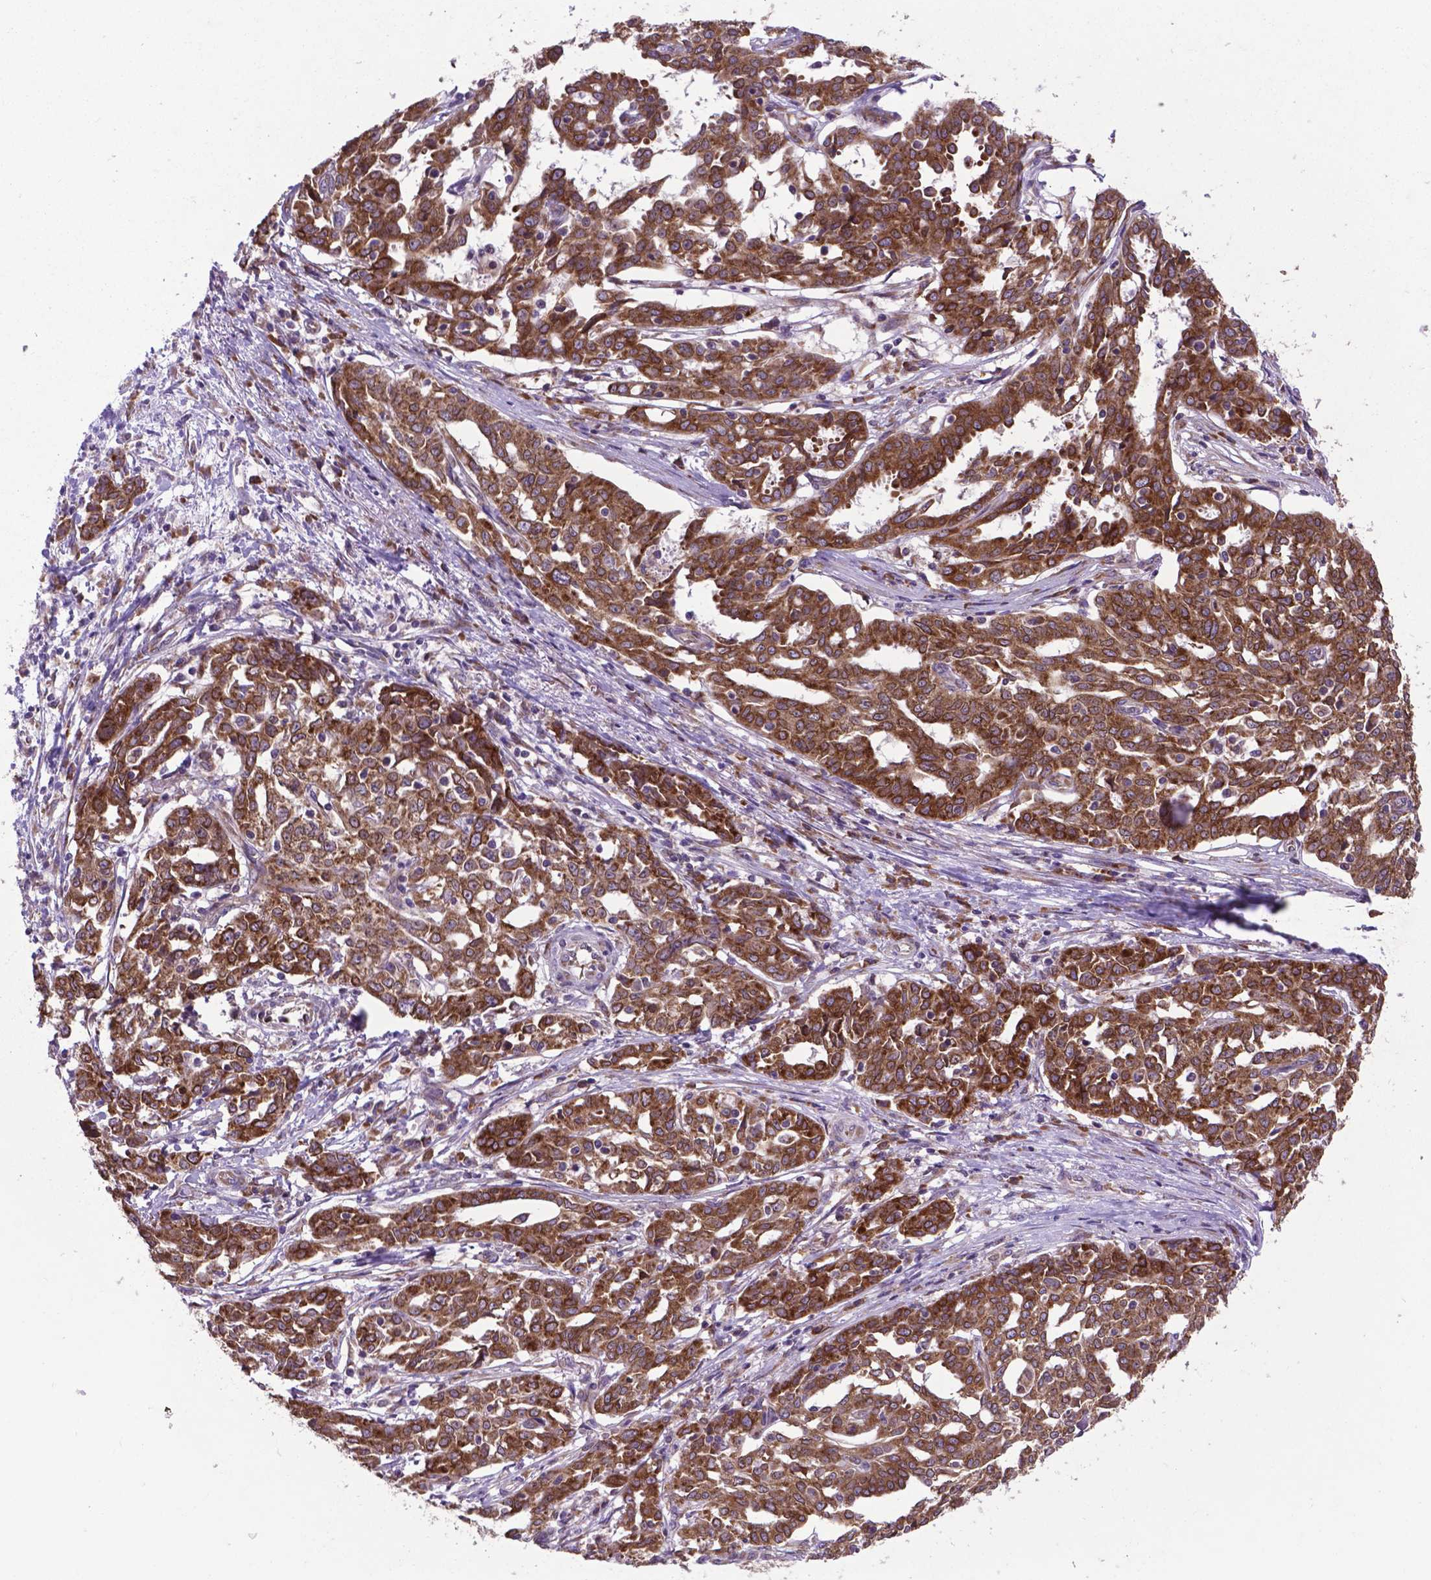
{"staining": {"intensity": "moderate", "quantity": ">75%", "location": "cytoplasmic/membranous"}, "tissue": "ovarian cancer", "cell_type": "Tumor cells", "image_type": "cancer", "snomed": [{"axis": "morphology", "description": "Cystadenocarcinoma, serous, NOS"}, {"axis": "topography", "description": "Ovary"}], "caption": "Human ovarian cancer (serous cystadenocarcinoma) stained for a protein (brown) exhibits moderate cytoplasmic/membranous positive expression in approximately >75% of tumor cells.", "gene": "WDR83OS", "patient": {"sex": "female", "age": 67}}